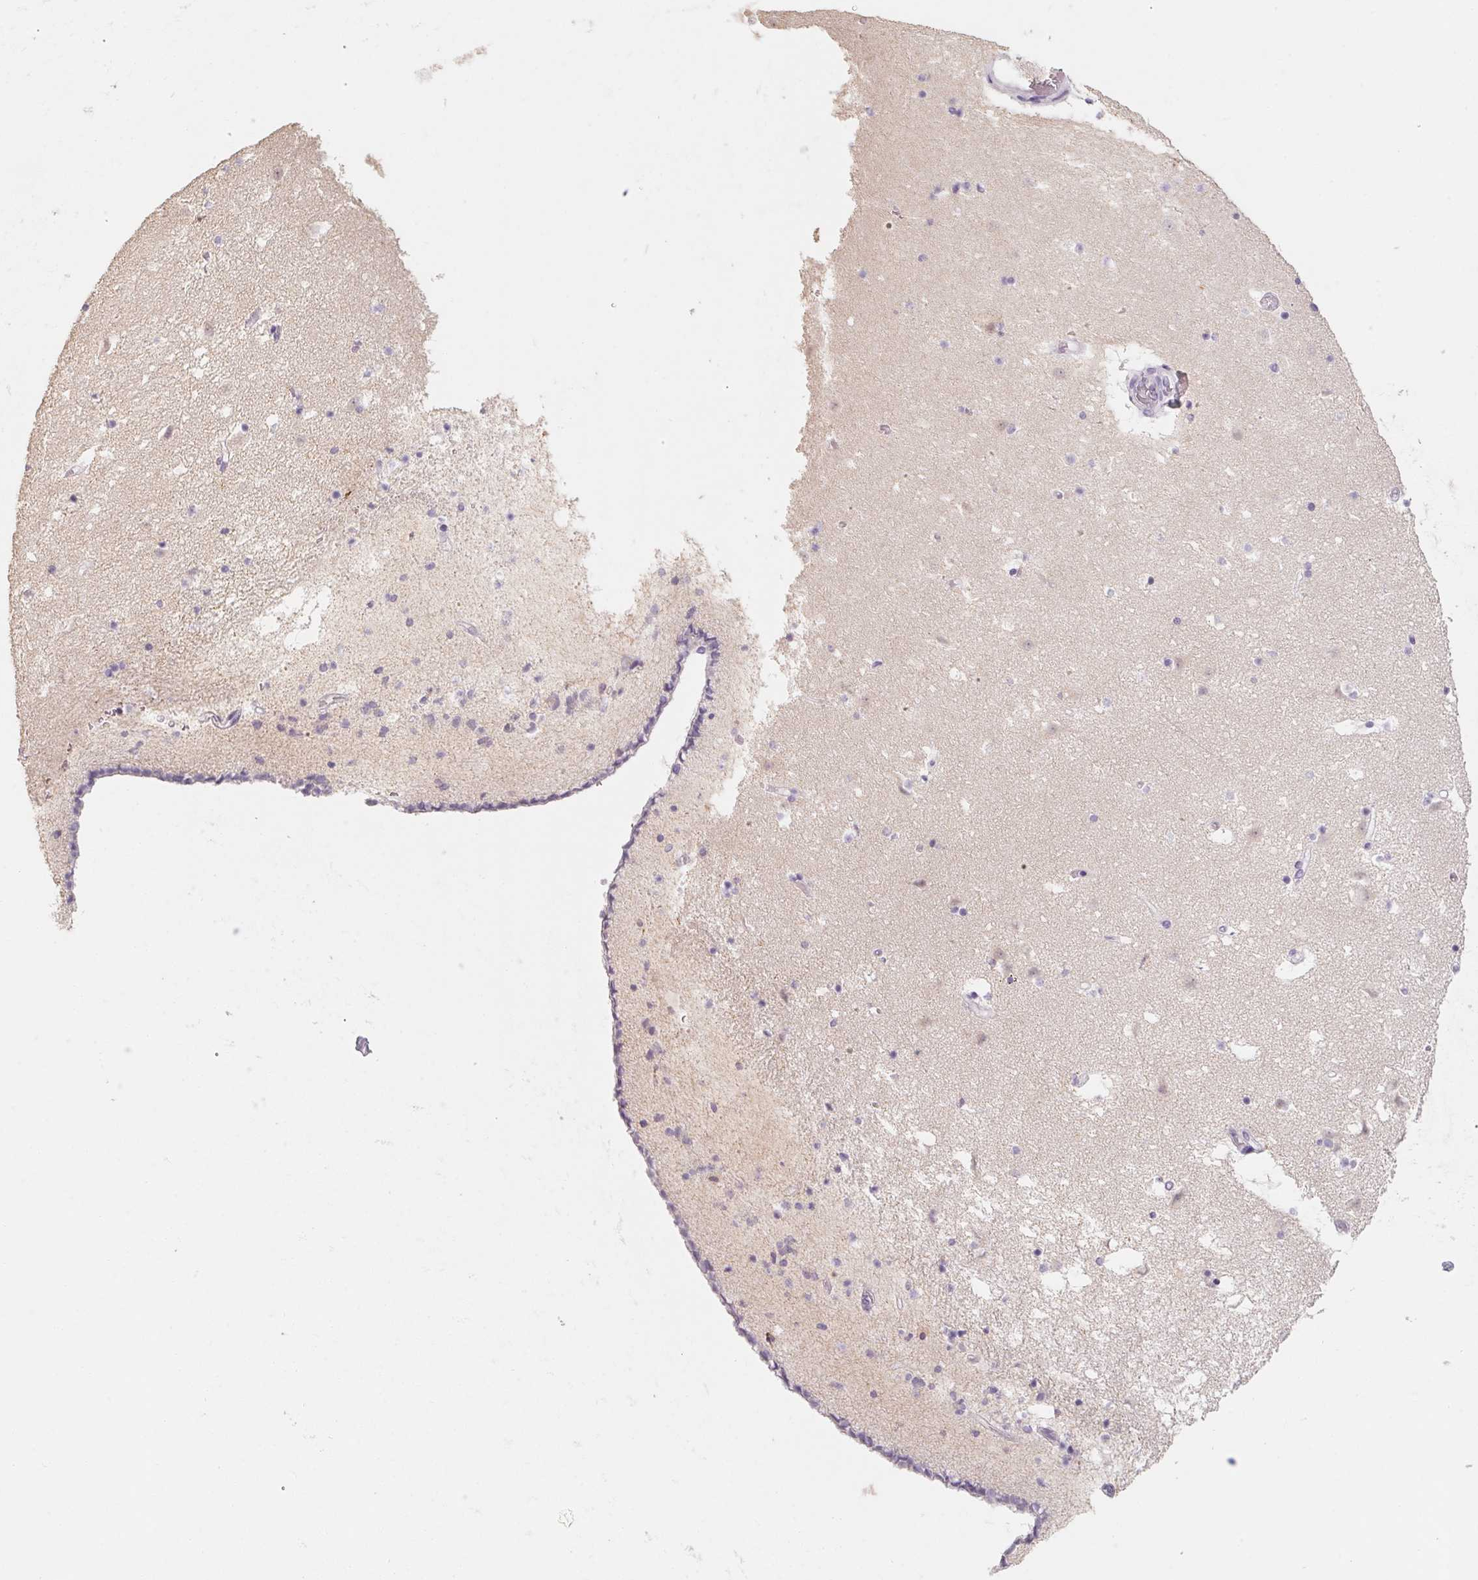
{"staining": {"intensity": "negative", "quantity": "none", "location": "none"}, "tissue": "caudate", "cell_type": "Glial cells", "image_type": "normal", "snomed": [{"axis": "morphology", "description": "Normal tissue, NOS"}, {"axis": "topography", "description": "Lateral ventricle wall"}], "caption": "This is a histopathology image of immunohistochemistry staining of normal caudate, which shows no positivity in glial cells. (DAB immunohistochemistry (IHC), high magnification).", "gene": "CAPZA3", "patient": {"sex": "female", "age": 42}}